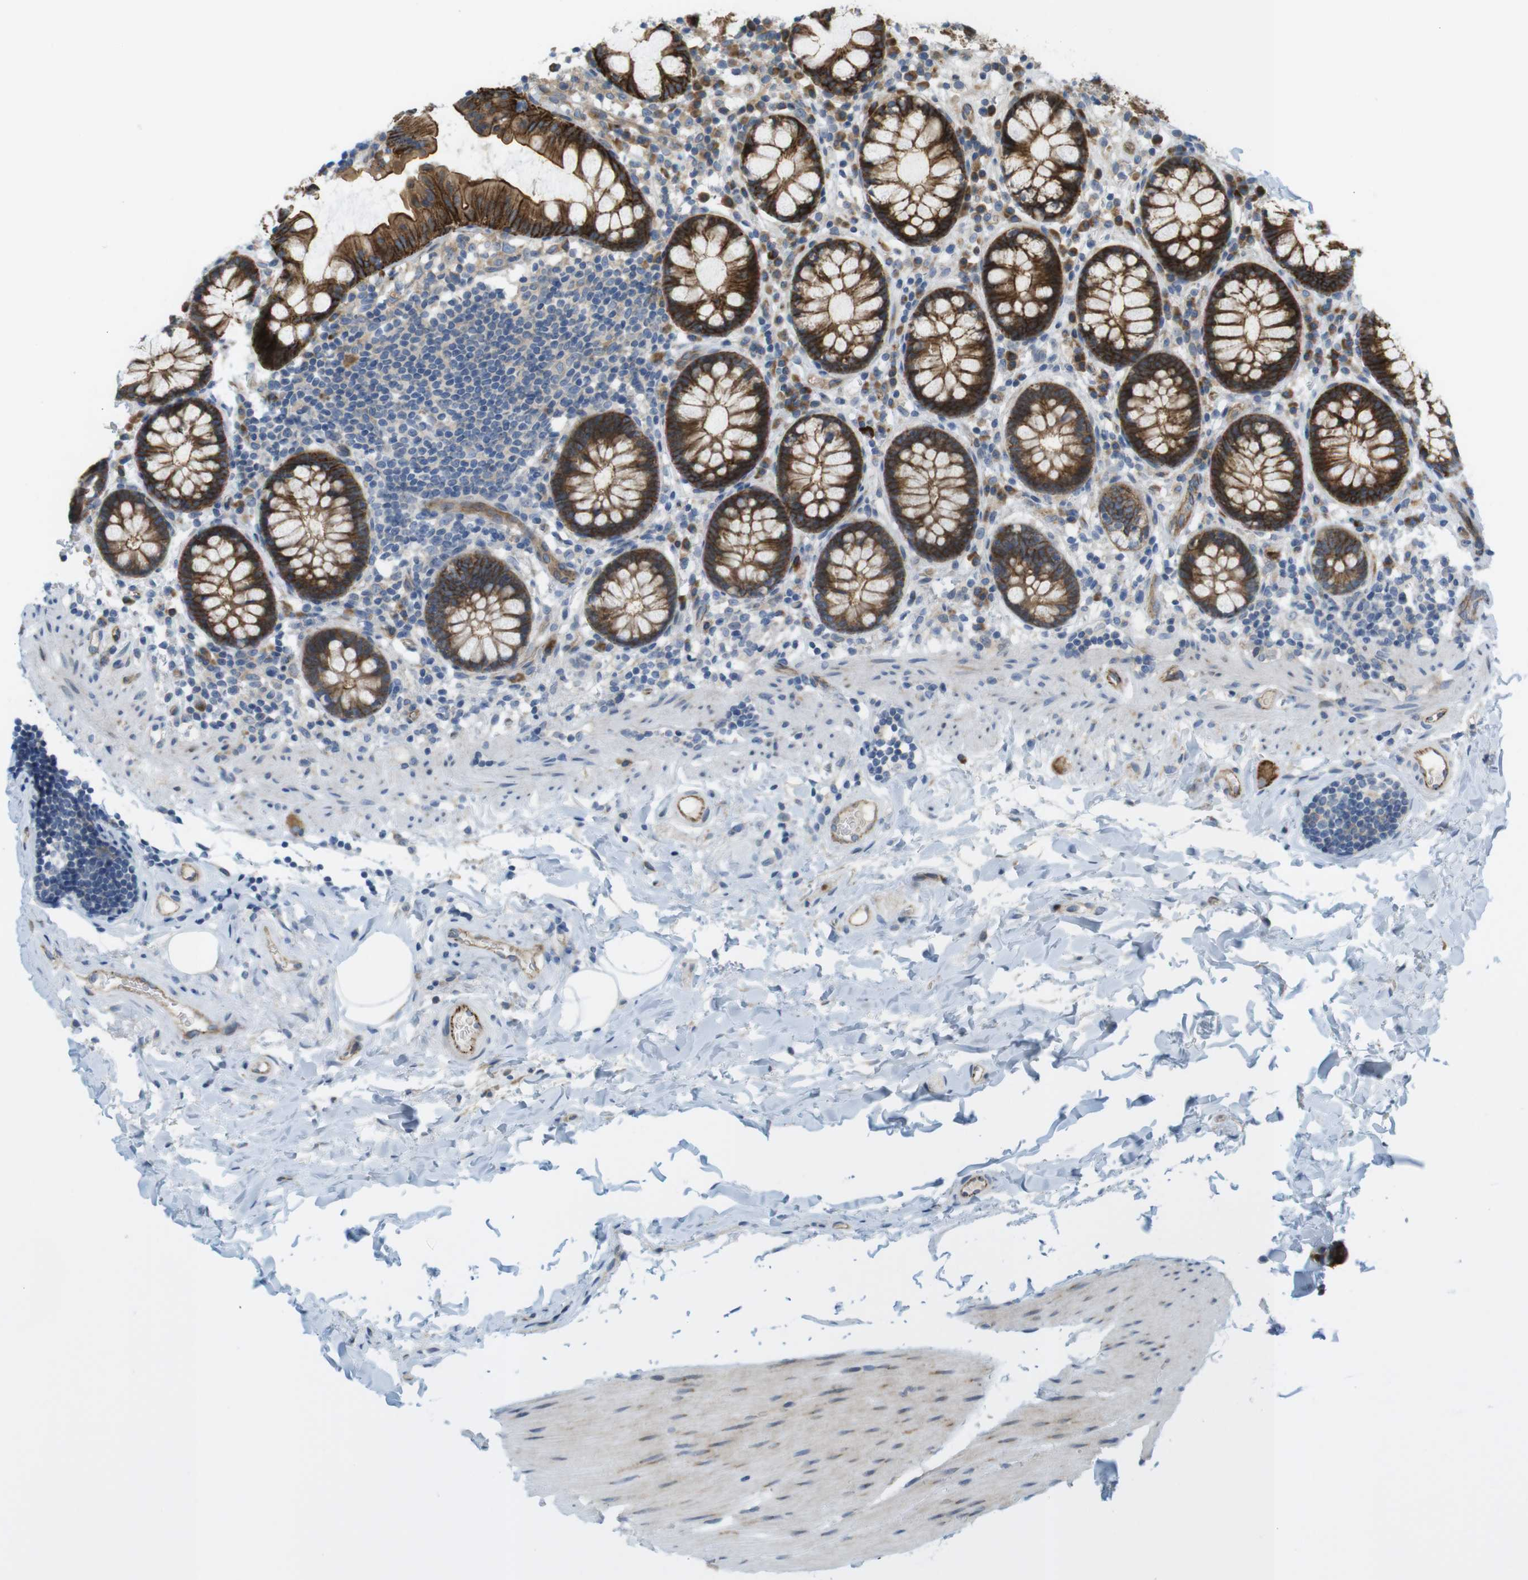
{"staining": {"intensity": "moderate", "quantity": "25%-75%", "location": "cytoplasmic/membranous"}, "tissue": "colon", "cell_type": "Endothelial cells", "image_type": "normal", "snomed": [{"axis": "morphology", "description": "Normal tissue, NOS"}, {"axis": "topography", "description": "Colon"}], "caption": "The photomicrograph displays a brown stain indicating the presence of a protein in the cytoplasmic/membranous of endothelial cells in colon.", "gene": "GJC3", "patient": {"sex": "female", "age": 80}}